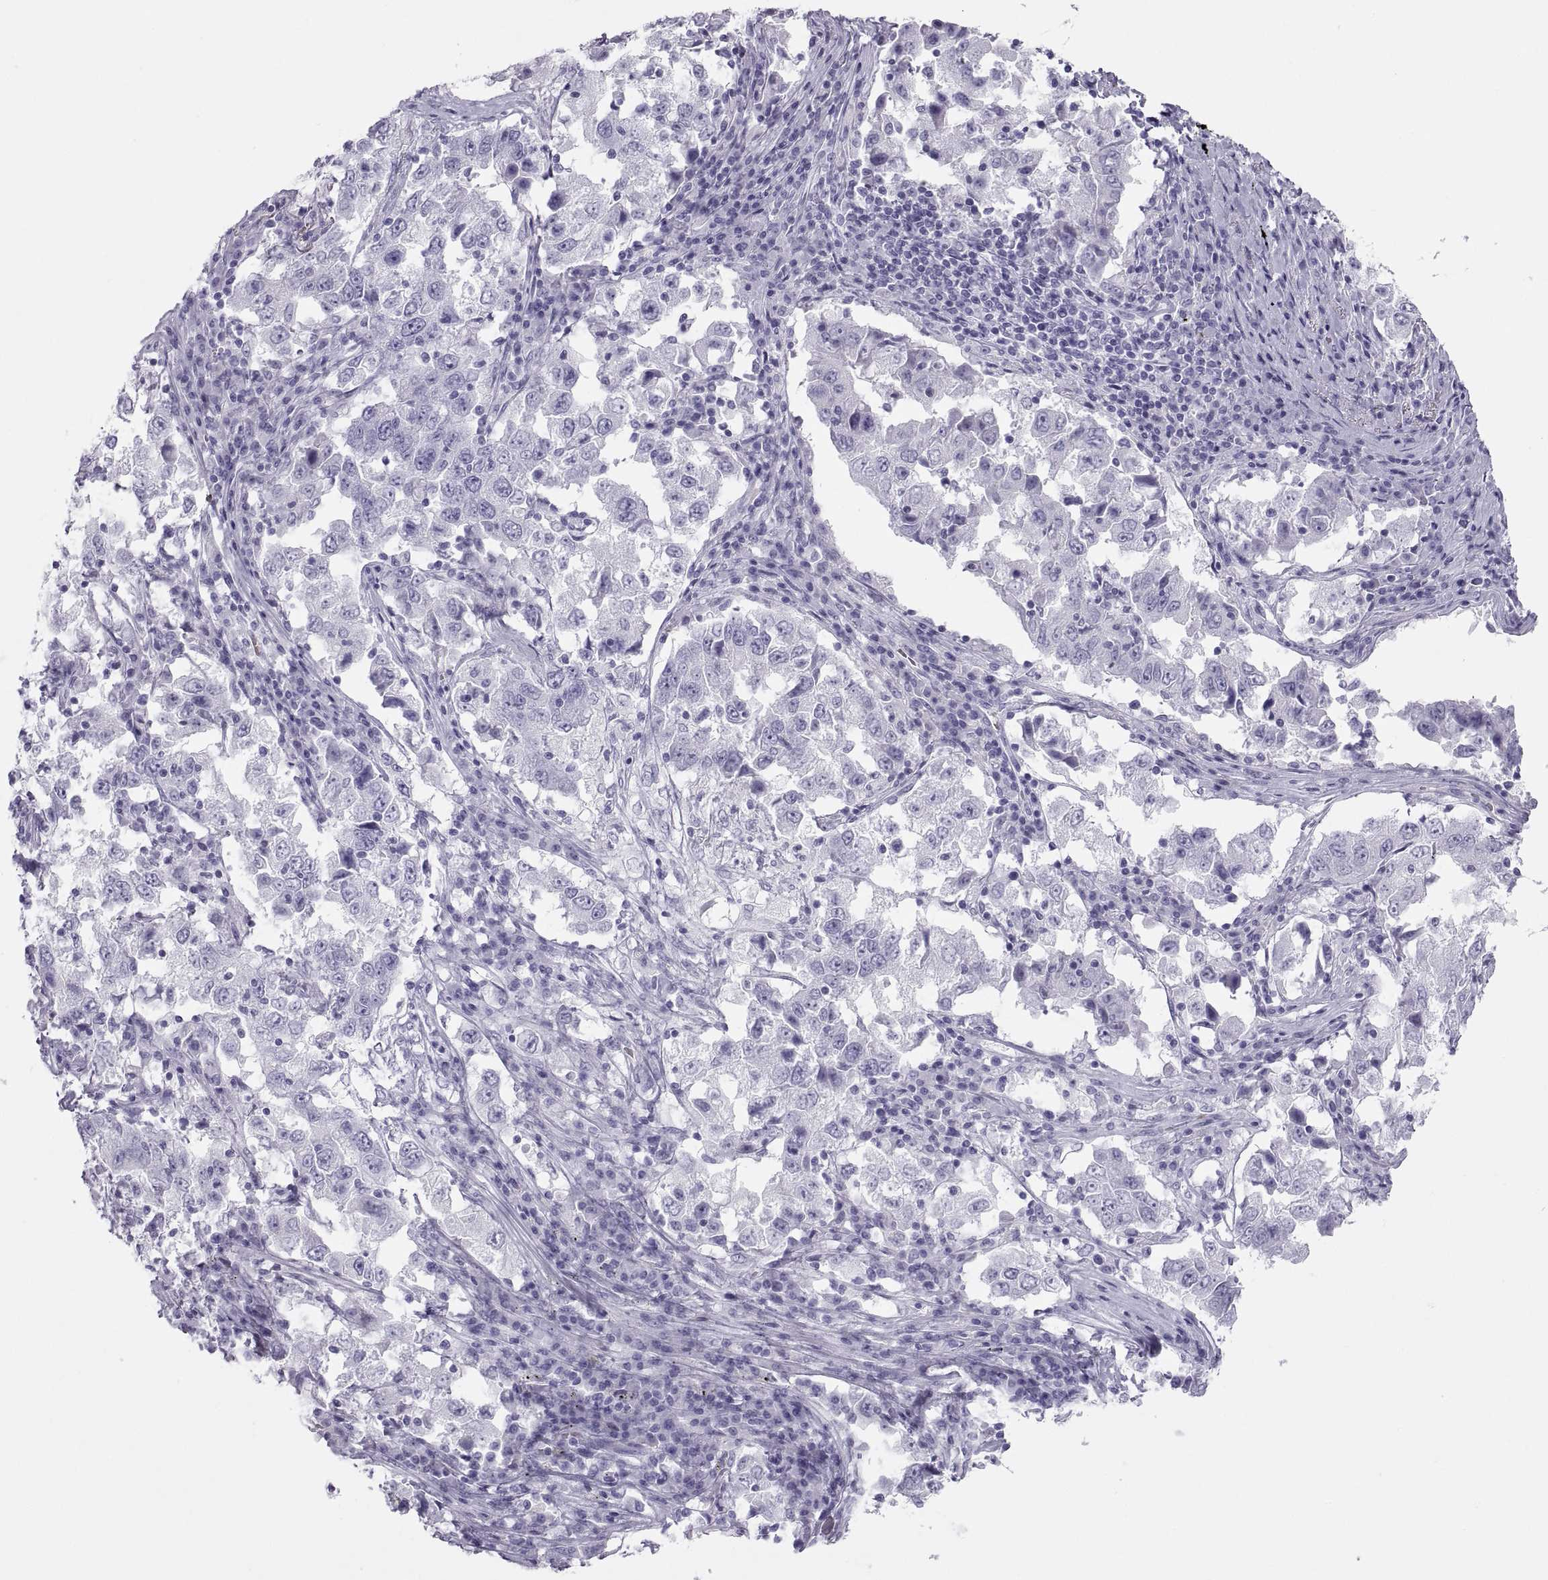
{"staining": {"intensity": "negative", "quantity": "none", "location": "none"}, "tissue": "lung cancer", "cell_type": "Tumor cells", "image_type": "cancer", "snomed": [{"axis": "morphology", "description": "Adenocarcinoma, NOS"}, {"axis": "topography", "description": "Lung"}], "caption": "DAB immunohistochemical staining of human adenocarcinoma (lung) exhibits no significant staining in tumor cells.", "gene": "SEMG1", "patient": {"sex": "male", "age": 73}}